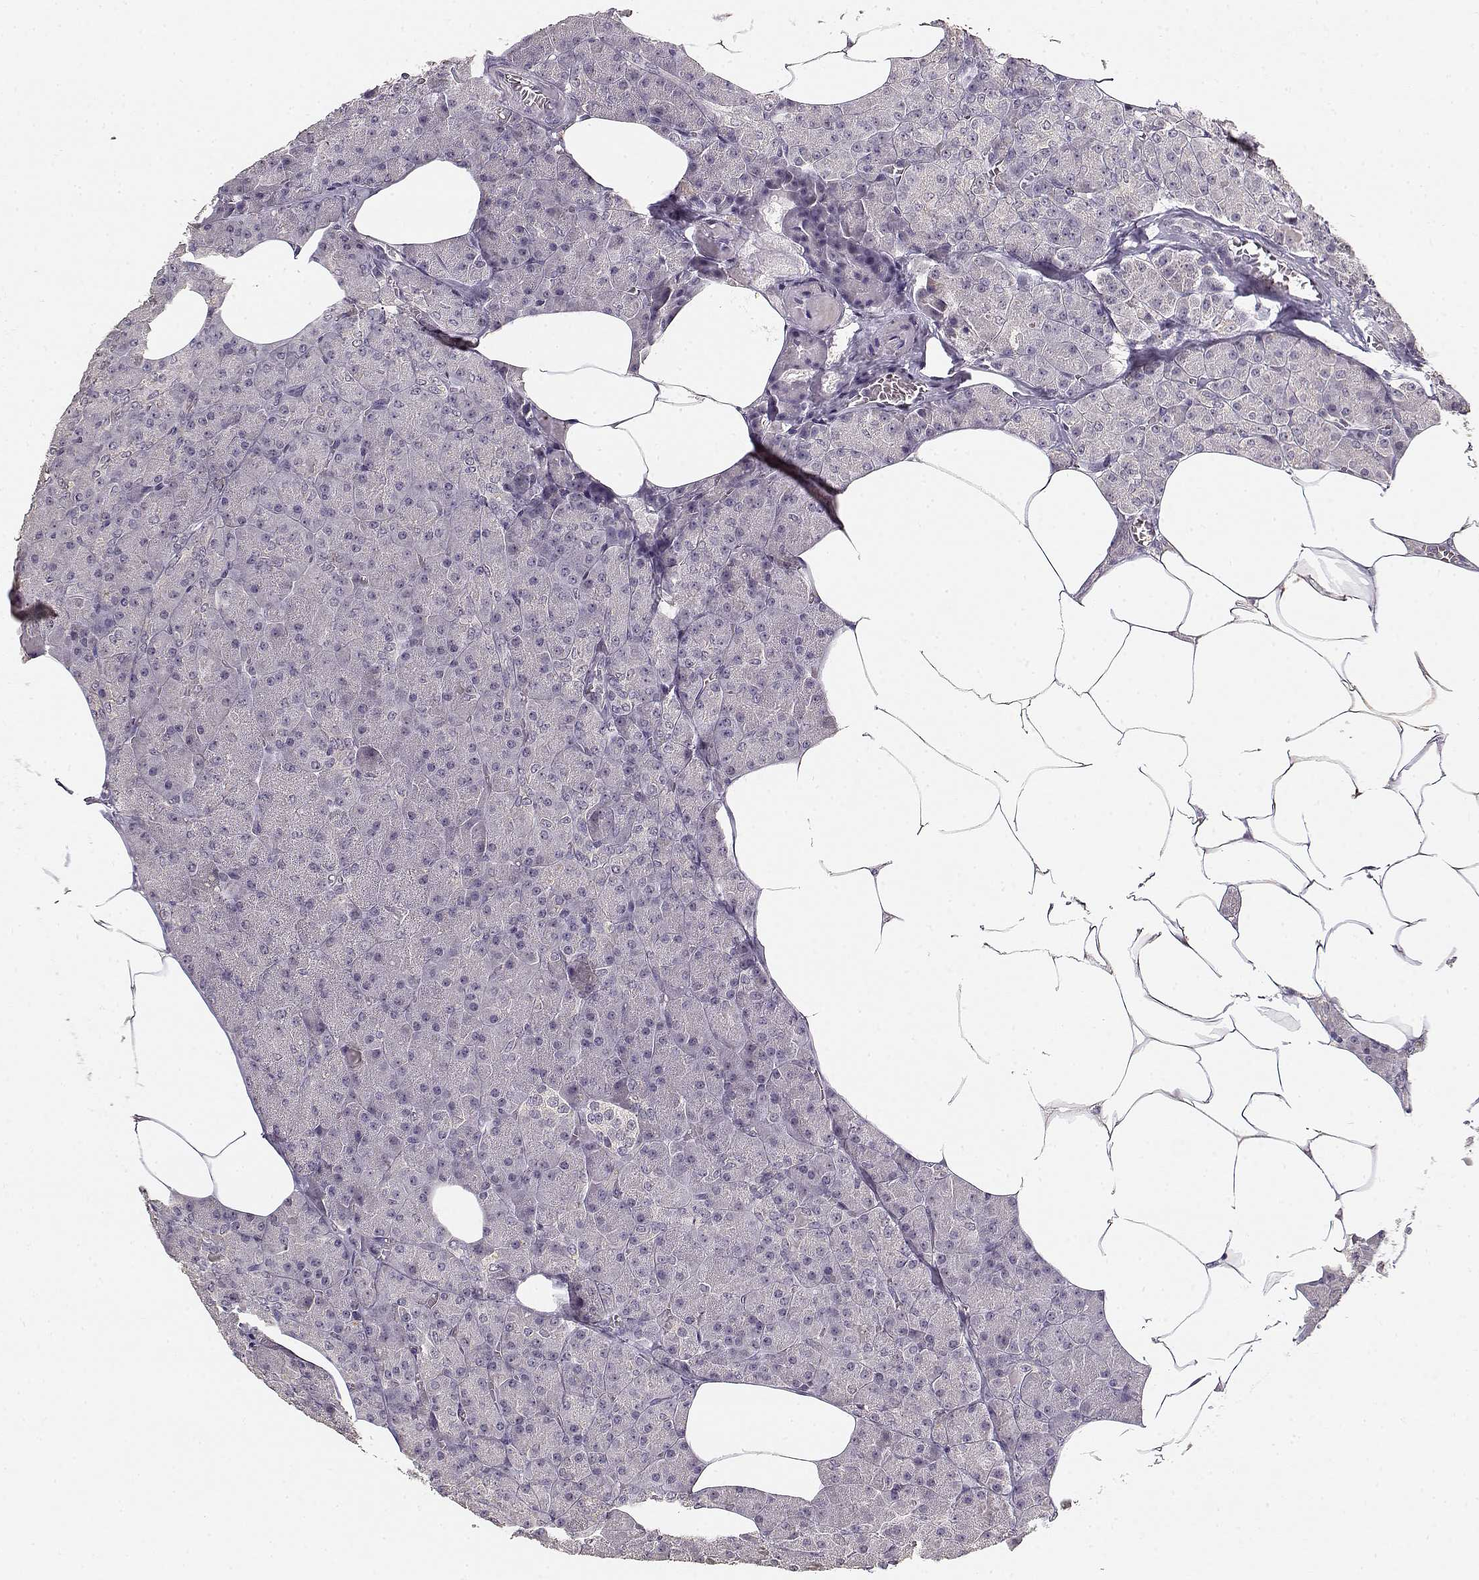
{"staining": {"intensity": "negative", "quantity": "none", "location": "none"}, "tissue": "pancreas", "cell_type": "Exocrine glandular cells", "image_type": "normal", "snomed": [{"axis": "morphology", "description": "Normal tissue, NOS"}, {"axis": "topography", "description": "Pancreas"}], "caption": "Immunohistochemical staining of normal pancreas displays no significant expression in exocrine glandular cells. (Brightfield microscopy of DAB (3,3'-diaminobenzidine) immunohistochemistry at high magnification).", "gene": "UROC1", "patient": {"sex": "female", "age": 45}}